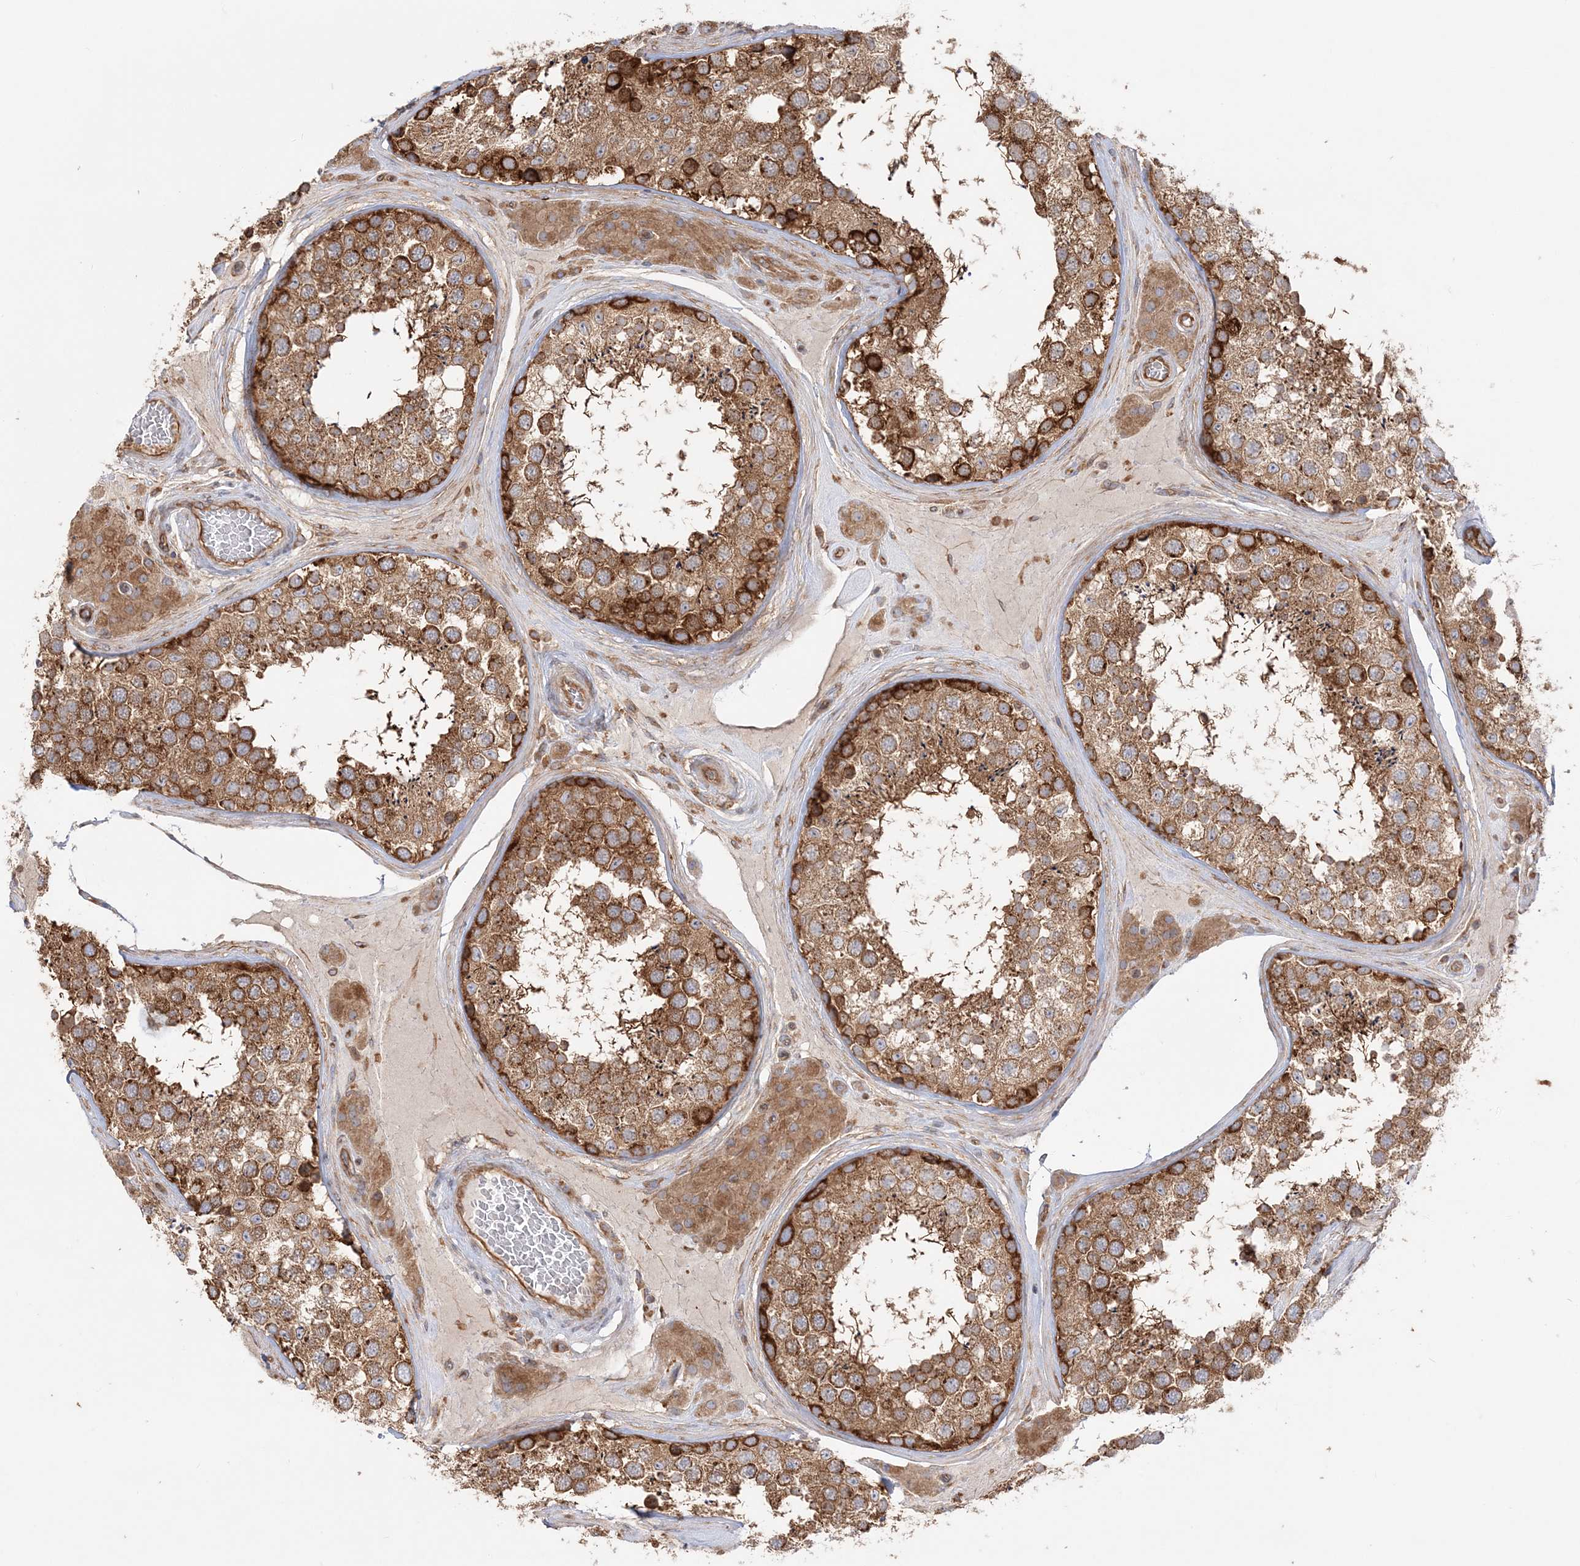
{"staining": {"intensity": "strong", "quantity": ">75%", "location": "cytoplasmic/membranous"}, "tissue": "testis", "cell_type": "Cells in seminiferous ducts", "image_type": "normal", "snomed": [{"axis": "morphology", "description": "Normal tissue, NOS"}, {"axis": "topography", "description": "Testis"}], "caption": "Testis stained for a protein reveals strong cytoplasmic/membranous positivity in cells in seminiferous ducts. (IHC, brightfield microscopy, high magnification).", "gene": "TBC1D5", "patient": {"sex": "male", "age": 46}}